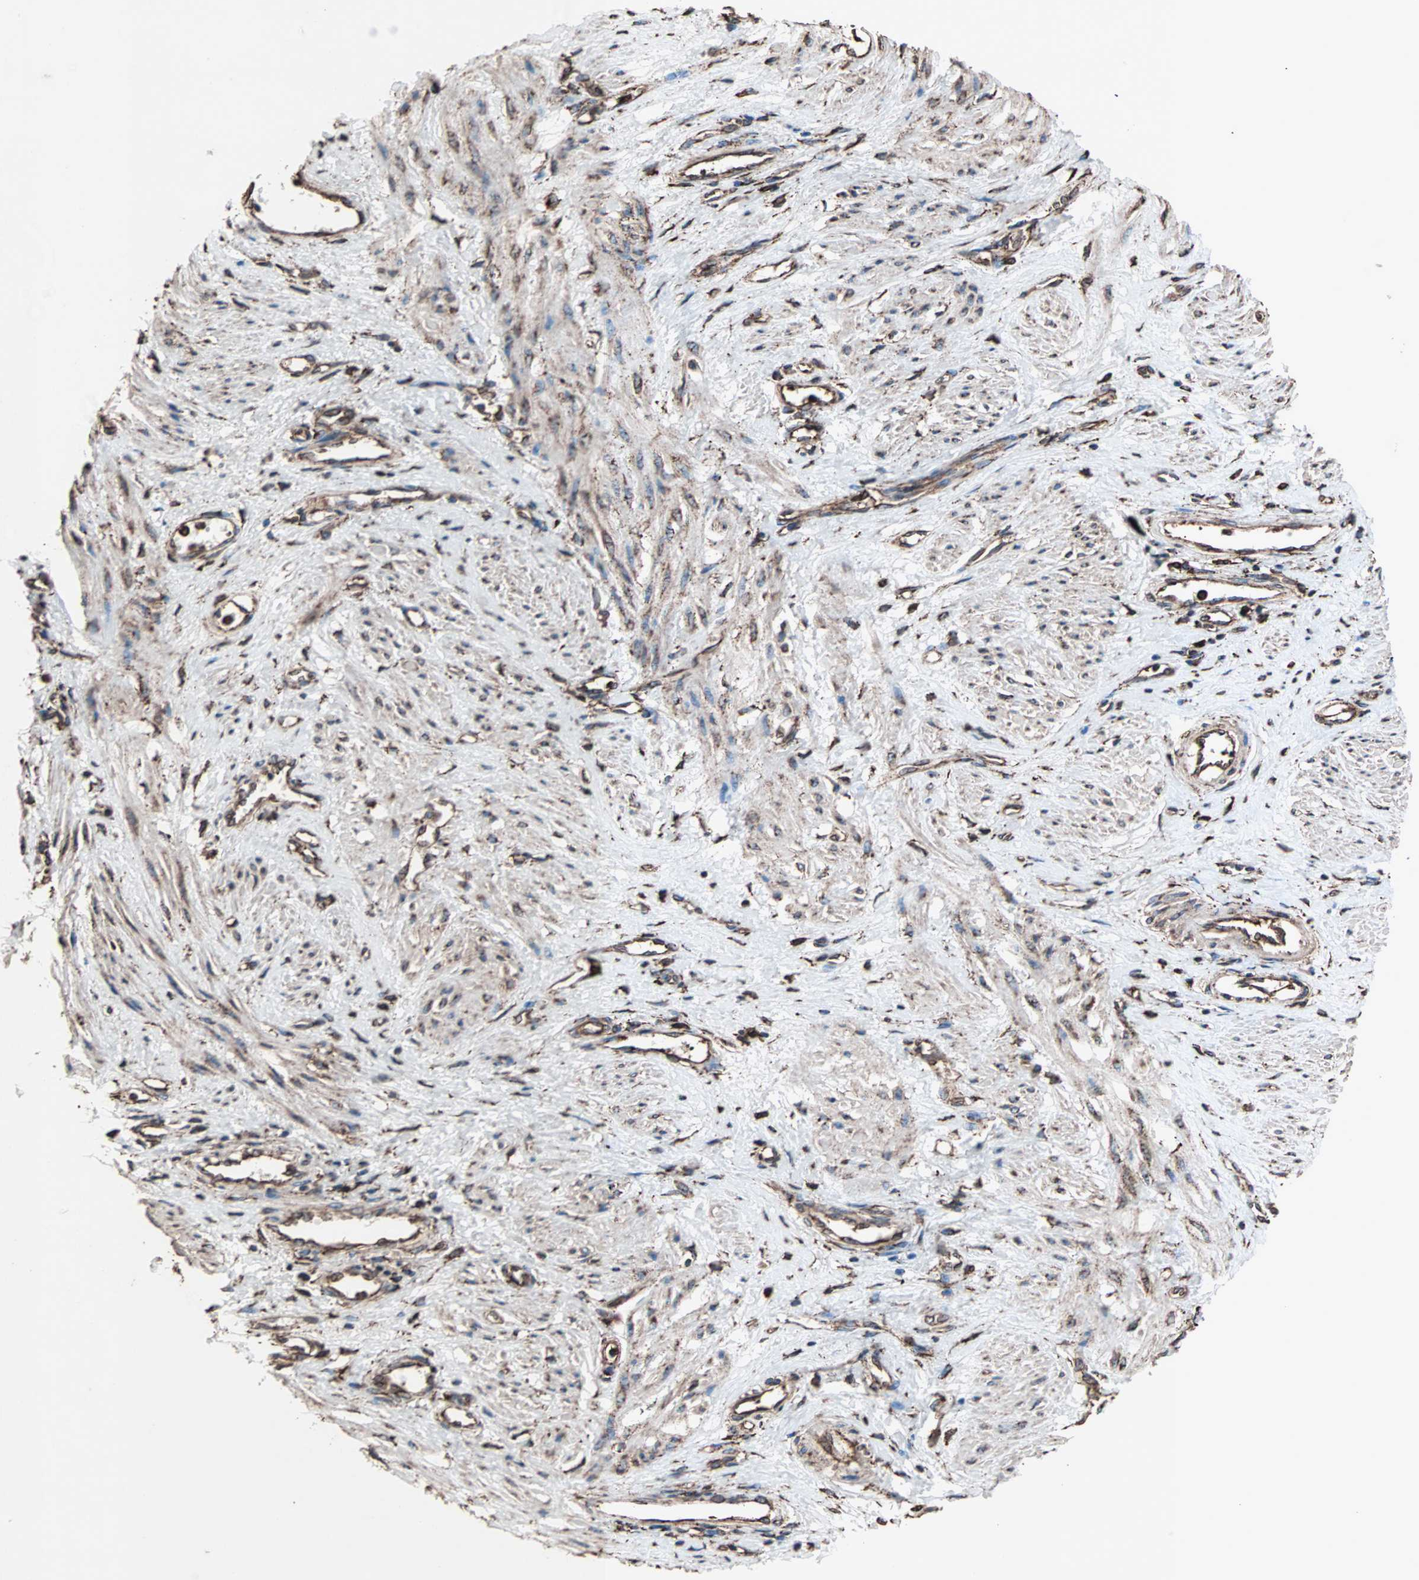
{"staining": {"intensity": "moderate", "quantity": ">75%", "location": "cytoplasmic/membranous"}, "tissue": "smooth muscle", "cell_type": "Smooth muscle cells", "image_type": "normal", "snomed": [{"axis": "morphology", "description": "Normal tissue, NOS"}, {"axis": "topography", "description": "Smooth muscle"}, {"axis": "topography", "description": "Uterus"}], "caption": "Smooth muscle stained with immunohistochemistry (IHC) displays moderate cytoplasmic/membranous positivity in about >75% of smooth muscle cells.", "gene": "HSP90B1", "patient": {"sex": "female", "age": 39}}